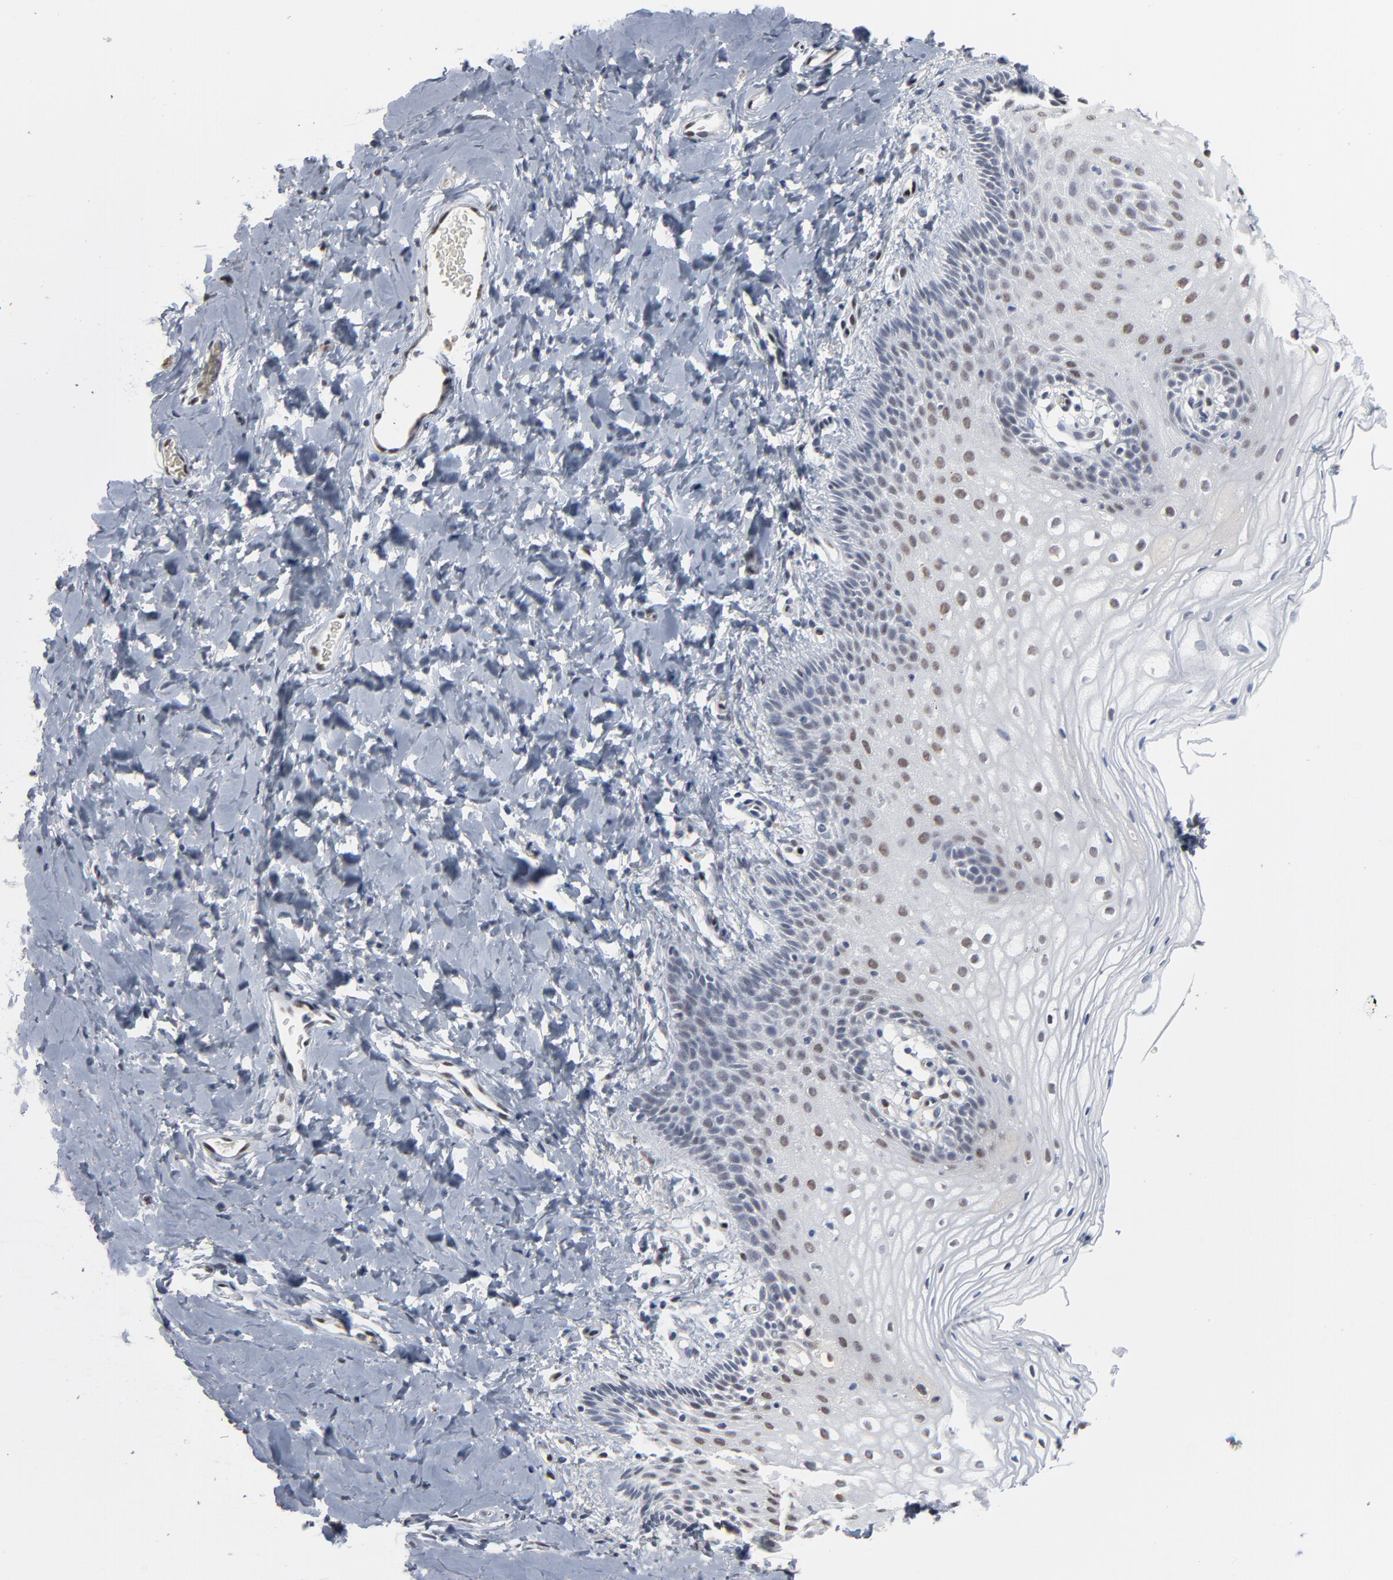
{"staining": {"intensity": "weak", "quantity": "<25%", "location": "nuclear"}, "tissue": "vagina", "cell_type": "Squamous epithelial cells", "image_type": "normal", "snomed": [{"axis": "morphology", "description": "Normal tissue, NOS"}, {"axis": "topography", "description": "Vagina"}], "caption": "A histopathology image of vagina stained for a protein demonstrates no brown staining in squamous epithelial cells.", "gene": "ATF7", "patient": {"sex": "female", "age": 55}}